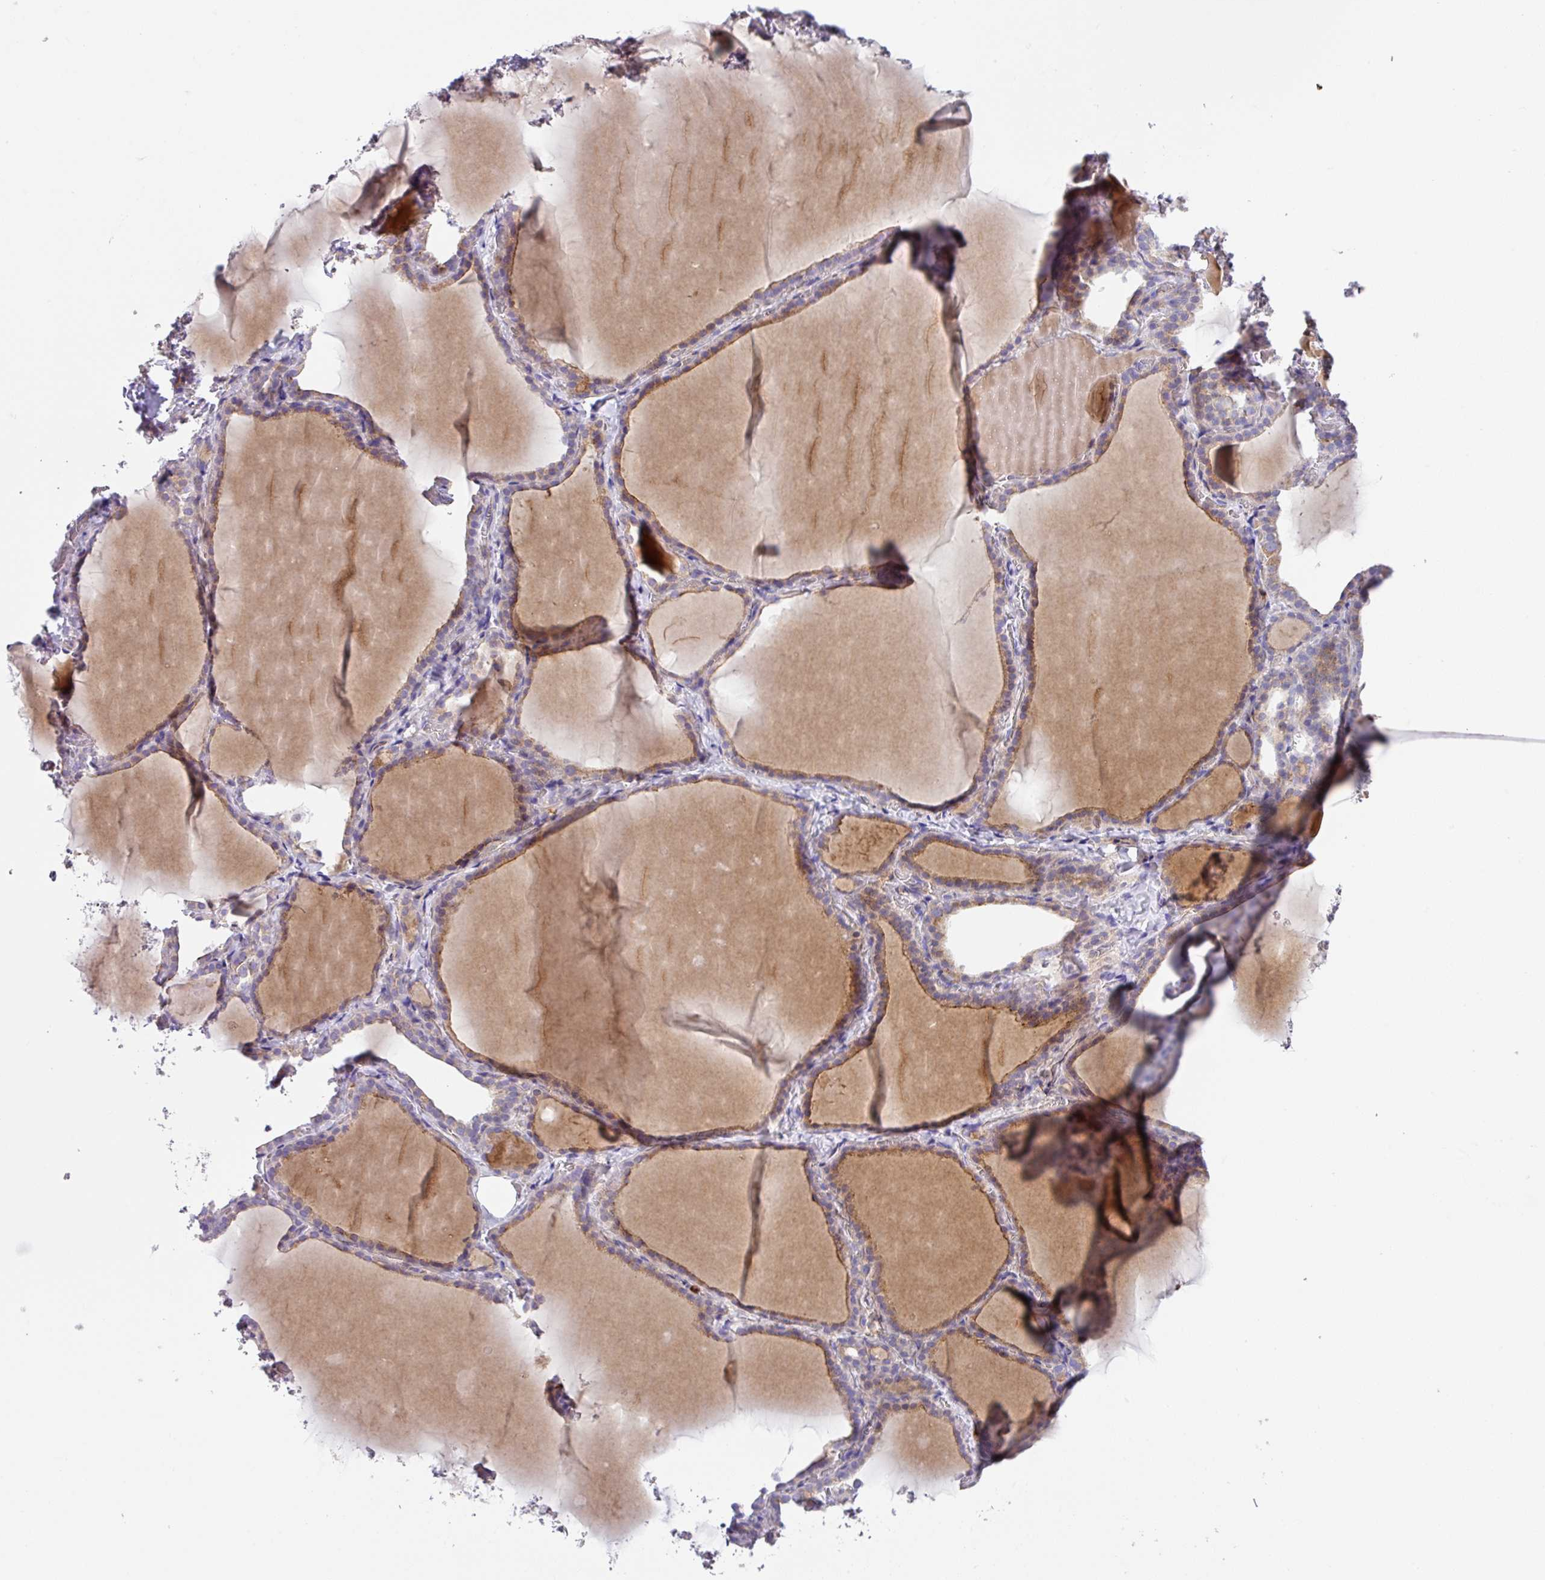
{"staining": {"intensity": "moderate", "quantity": "<25%", "location": "cytoplasmic/membranous"}, "tissue": "thyroid gland", "cell_type": "Glandular cells", "image_type": "normal", "snomed": [{"axis": "morphology", "description": "Normal tissue, NOS"}, {"axis": "topography", "description": "Thyroid gland"}], "caption": "Immunohistochemical staining of benign human thyroid gland shows moderate cytoplasmic/membranous protein expression in approximately <25% of glandular cells. (Stains: DAB in brown, nuclei in blue, Microscopy: brightfield microscopy at high magnification).", "gene": "CRISP3", "patient": {"sex": "female", "age": 22}}